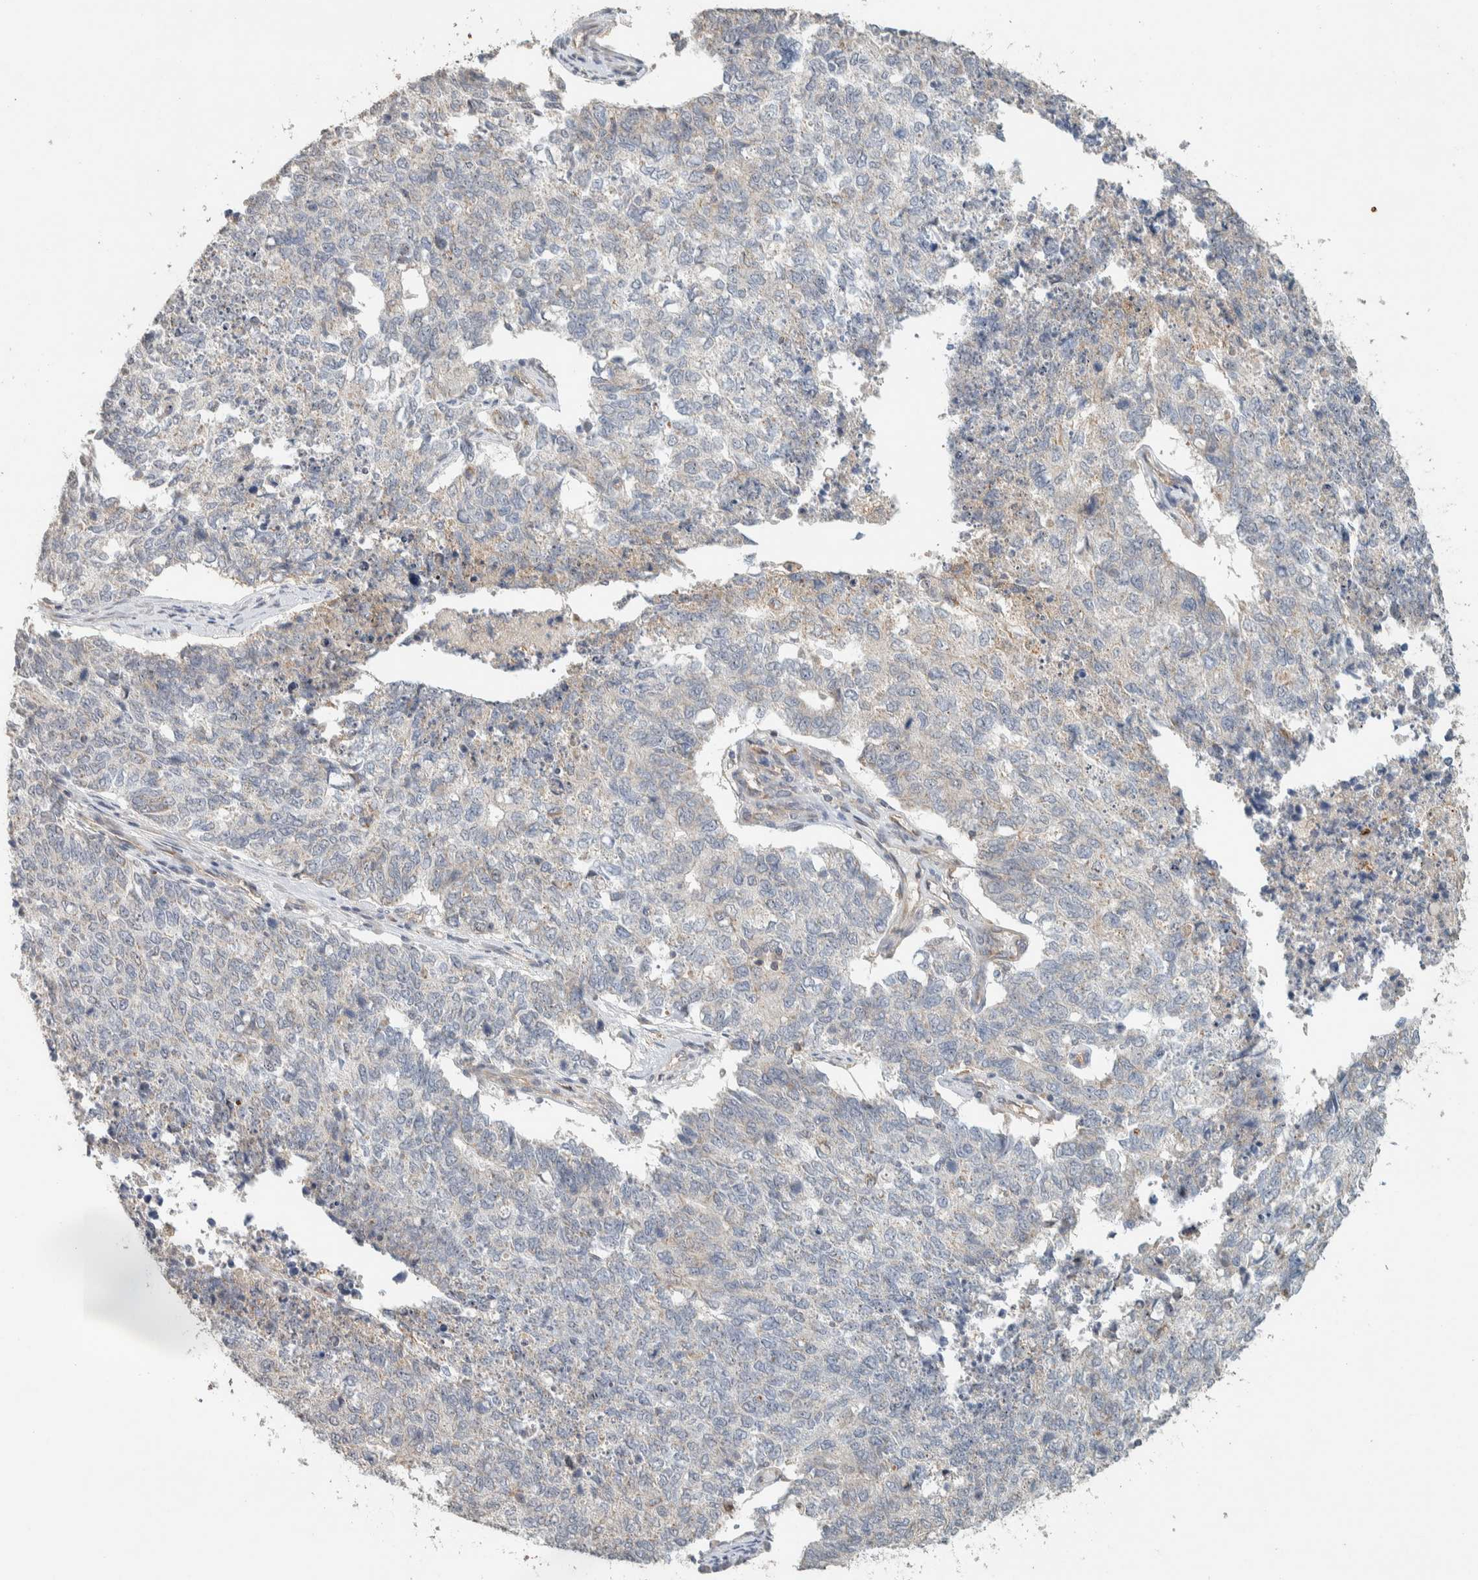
{"staining": {"intensity": "negative", "quantity": "none", "location": "none"}, "tissue": "cervical cancer", "cell_type": "Tumor cells", "image_type": "cancer", "snomed": [{"axis": "morphology", "description": "Squamous cell carcinoma, NOS"}, {"axis": "topography", "description": "Cervix"}], "caption": "IHC histopathology image of cervical squamous cell carcinoma stained for a protein (brown), which exhibits no positivity in tumor cells.", "gene": "PDE7B", "patient": {"sex": "female", "age": 63}}